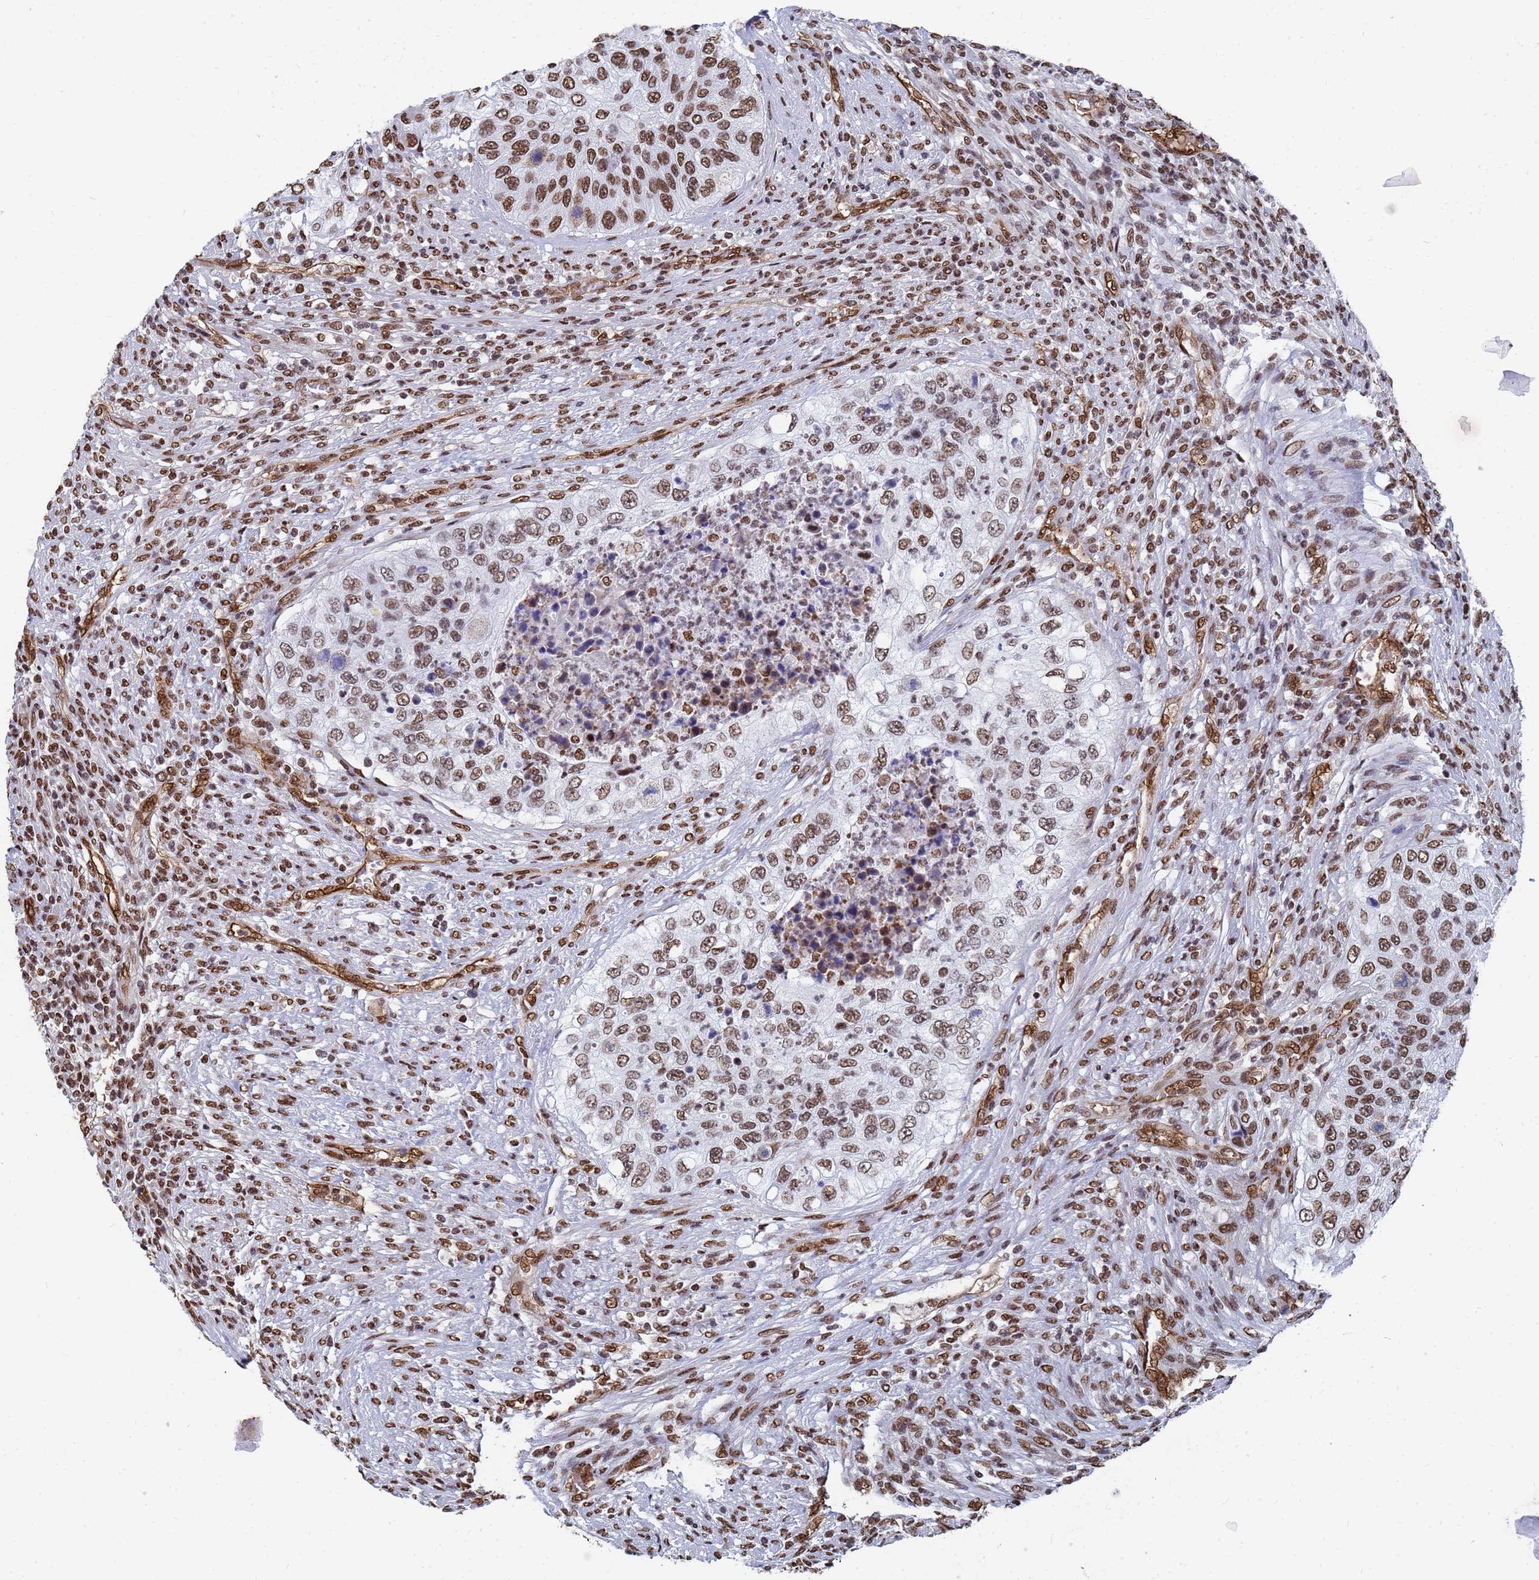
{"staining": {"intensity": "moderate", "quantity": ">75%", "location": "nuclear"}, "tissue": "urothelial cancer", "cell_type": "Tumor cells", "image_type": "cancer", "snomed": [{"axis": "morphology", "description": "Urothelial carcinoma, High grade"}, {"axis": "topography", "description": "Urinary bladder"}], "caption": "An image of urothelial cancer stained for a protein exhibits moderate nuclear brown staining in tumor cells.", "gene": "RAVER2", "patient": {"sex": "female", "age": 60}}